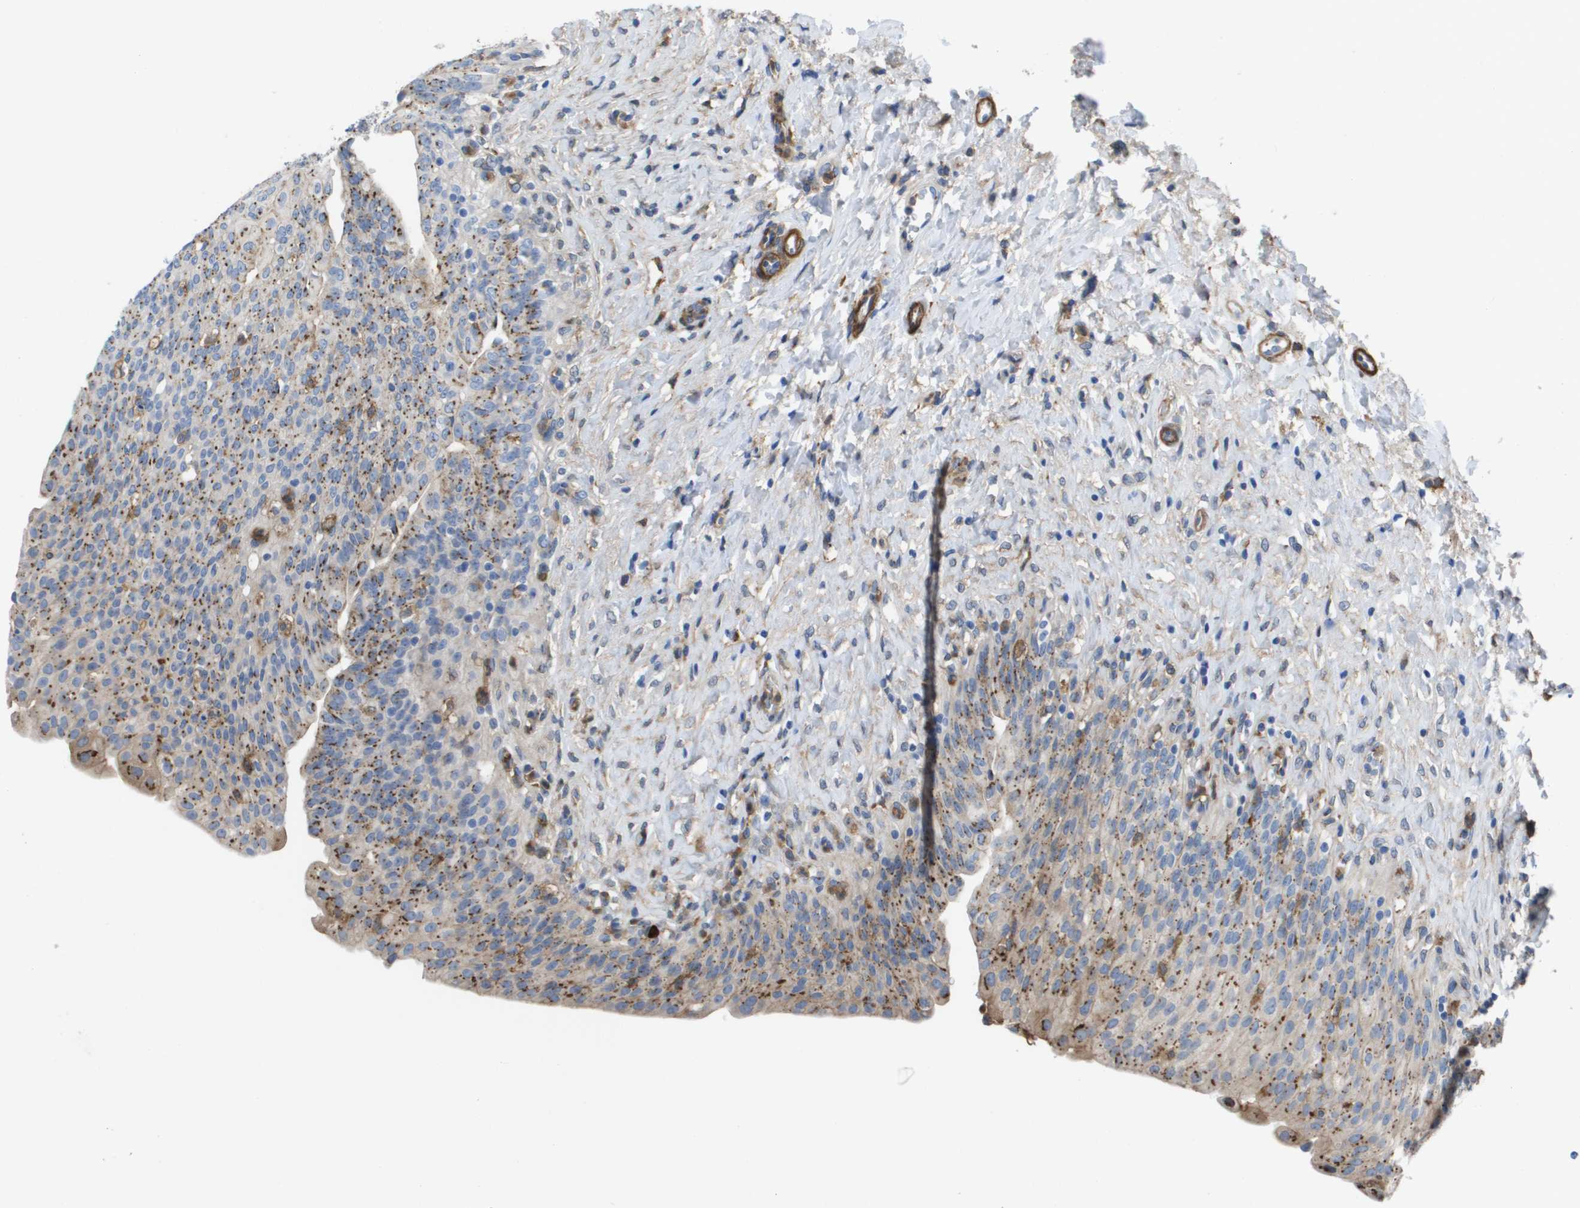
{"staining": {"intensity": "moderate", "quantity": ">75%", "location": "cytoplasmic/membranous"}, "tissue": "urinary bladder", "cell_type": "Urothelial cells", "image_type": "normal", "snomed": [{"axis": "morphology", "description": "Urothelial carcinoma, High grade"}, {"axis": "topography", "description": "Urinary bladder"}], "caption": "A brown stain shows moderate cytoplasmic/membranous positivity of a protein in urothelial cells of benign human urinary bladder. The staining was performed using DAB (3,3'-diaminobenzidine) to visualize the protein expression in brown, while the nuclei were stained in blue with hematoxylin (Magnification: 20x).", "gene": "SLC37A2", "patient": {"sex": "male", "age": 46}}